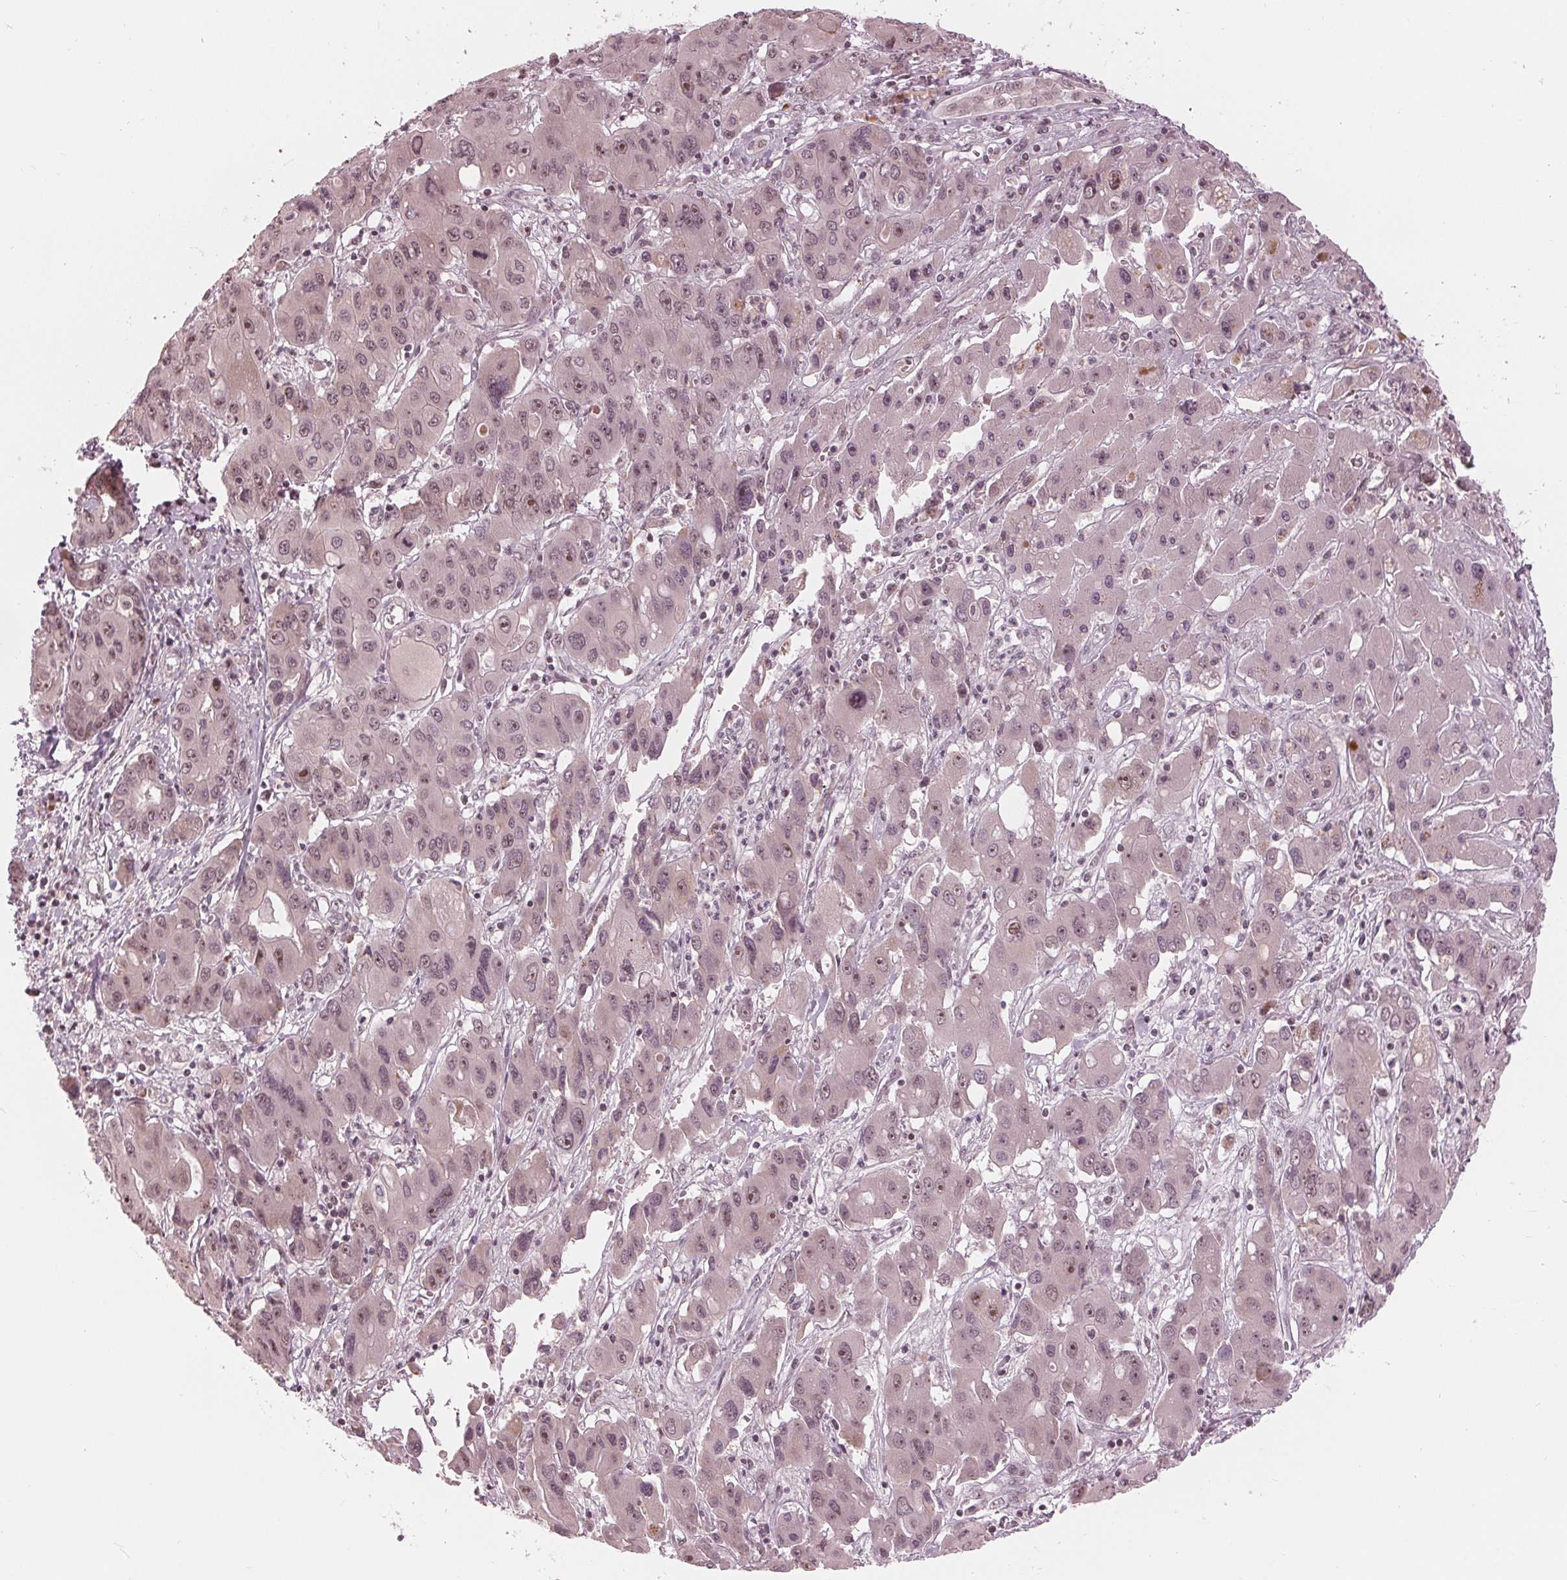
{"staining": {"intensity": "weak", "quantity": "25%-75%", "location": "cytoplasmic/membranous,nuclear"}, "tissue": "liver cancer", "cell_type": "Tumor cells", "image_type": "cancer", "snomed": [{"axis": "morphology", "description": "Cholangiocarcinoma"}, {"axis": "topography", "description": "Liver"}], "caption": "Immunohistochemical staining of liver cancer reveals weak cytoplasmic/membranous and nuclear protein expression in about 25%-75% of tumor cells.", "gene": "SLX4", "patient": {"sex": "male", "age": 67}}